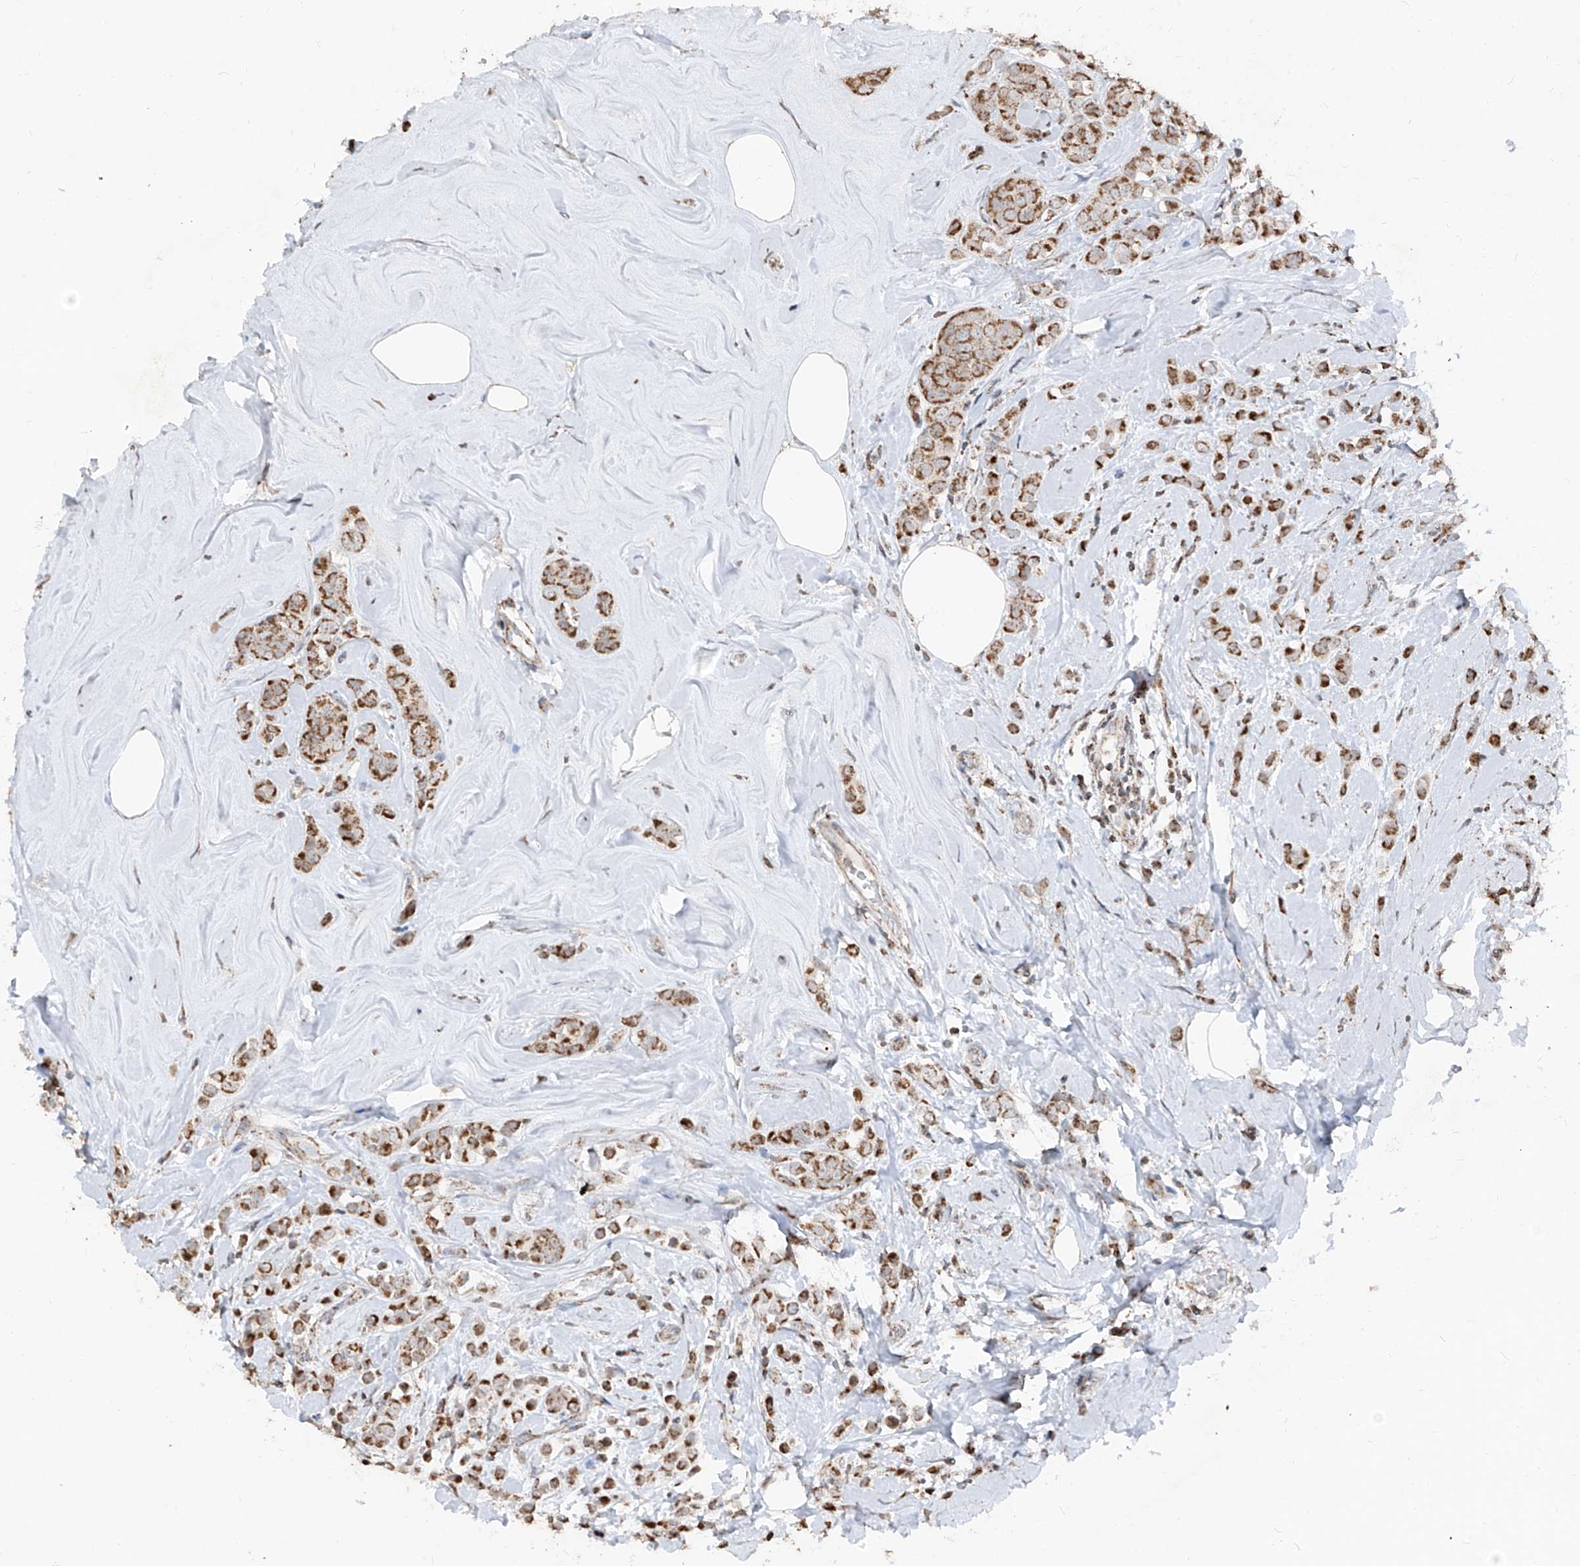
{"staining": {"intensity": "moderate", "quantity": ">75%", "location": "cytoplasmic/membranous"}, "tissue": "breast cancer", "cell_type": "Tumor cells", "image_type": "cancer", "snomed": [{"axis": "morphology", "description": "Lobular carcinoma"}, {"axis": "topography", "description": "Breast"}], "caption": "Breast cancer tissue shows moderate cytoplasmic/membranous staining in about >75% of tumor cells, visualized by immunohistochemistry.", "gene": "NDUFB3", "patient": {"sex": "female", "age": 47}}